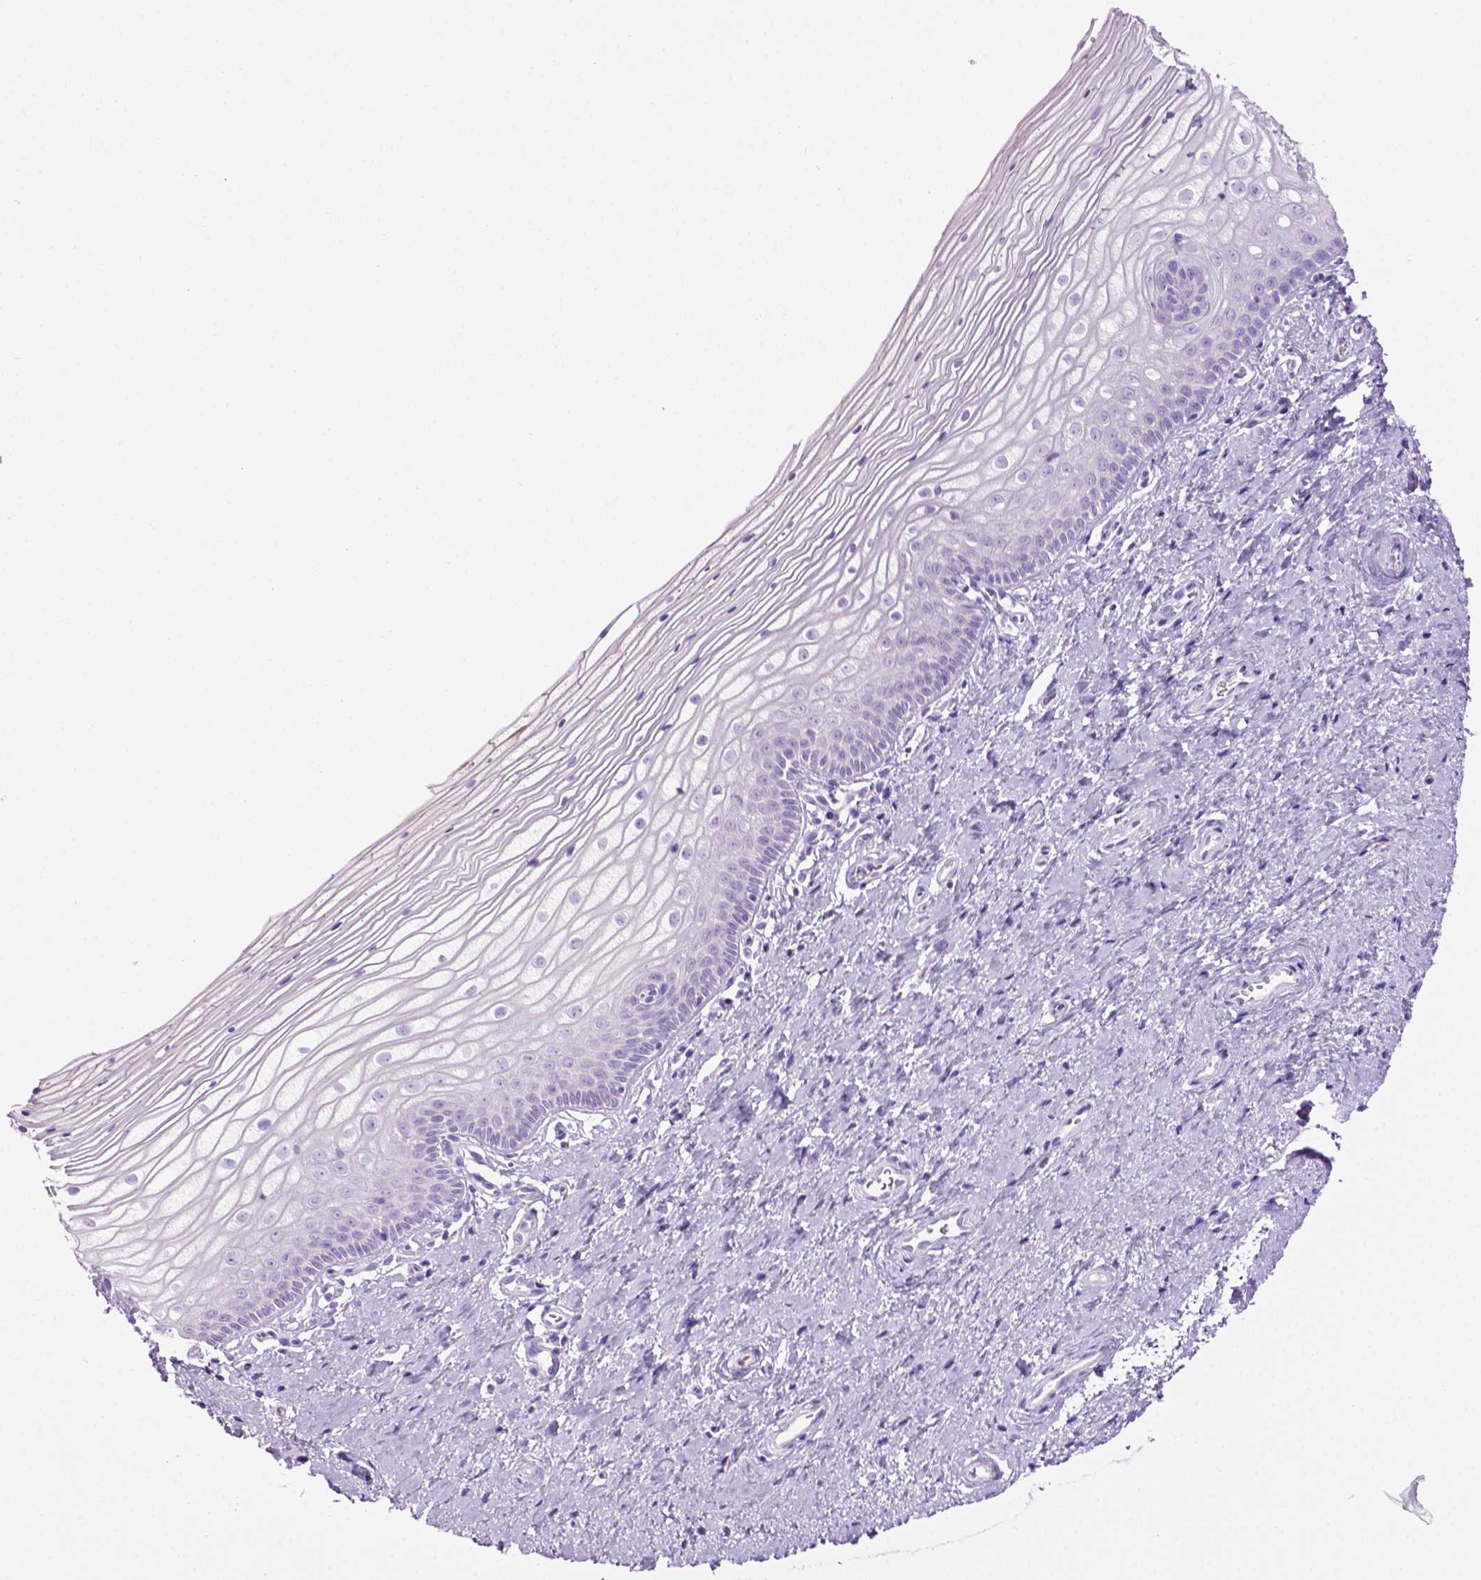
{"staining": {"intensity": "negative", "quantity": "none", "location": "none"}, "tissue": "vagina", "cell_type": "Squamous epithelial cells", "image_type": "normal", "snomed": [{"axis": "morphology", "description": "Normal tissue, NOS"}, {"axis": "topography", "description": "Vagina"}], "caption": "Immunohistochemistry (IHC) of normal vagina reveals no positivity in squamous epithelial cells. (Stains: DAB (3,3'-diaminobenzidine) immunohistochemistry with hematoxylin counter stain, Microscopy: brightfield microscopy at high magnification).", "gene": "LELP1", "patient": {"sex": "female", "age": 39}}